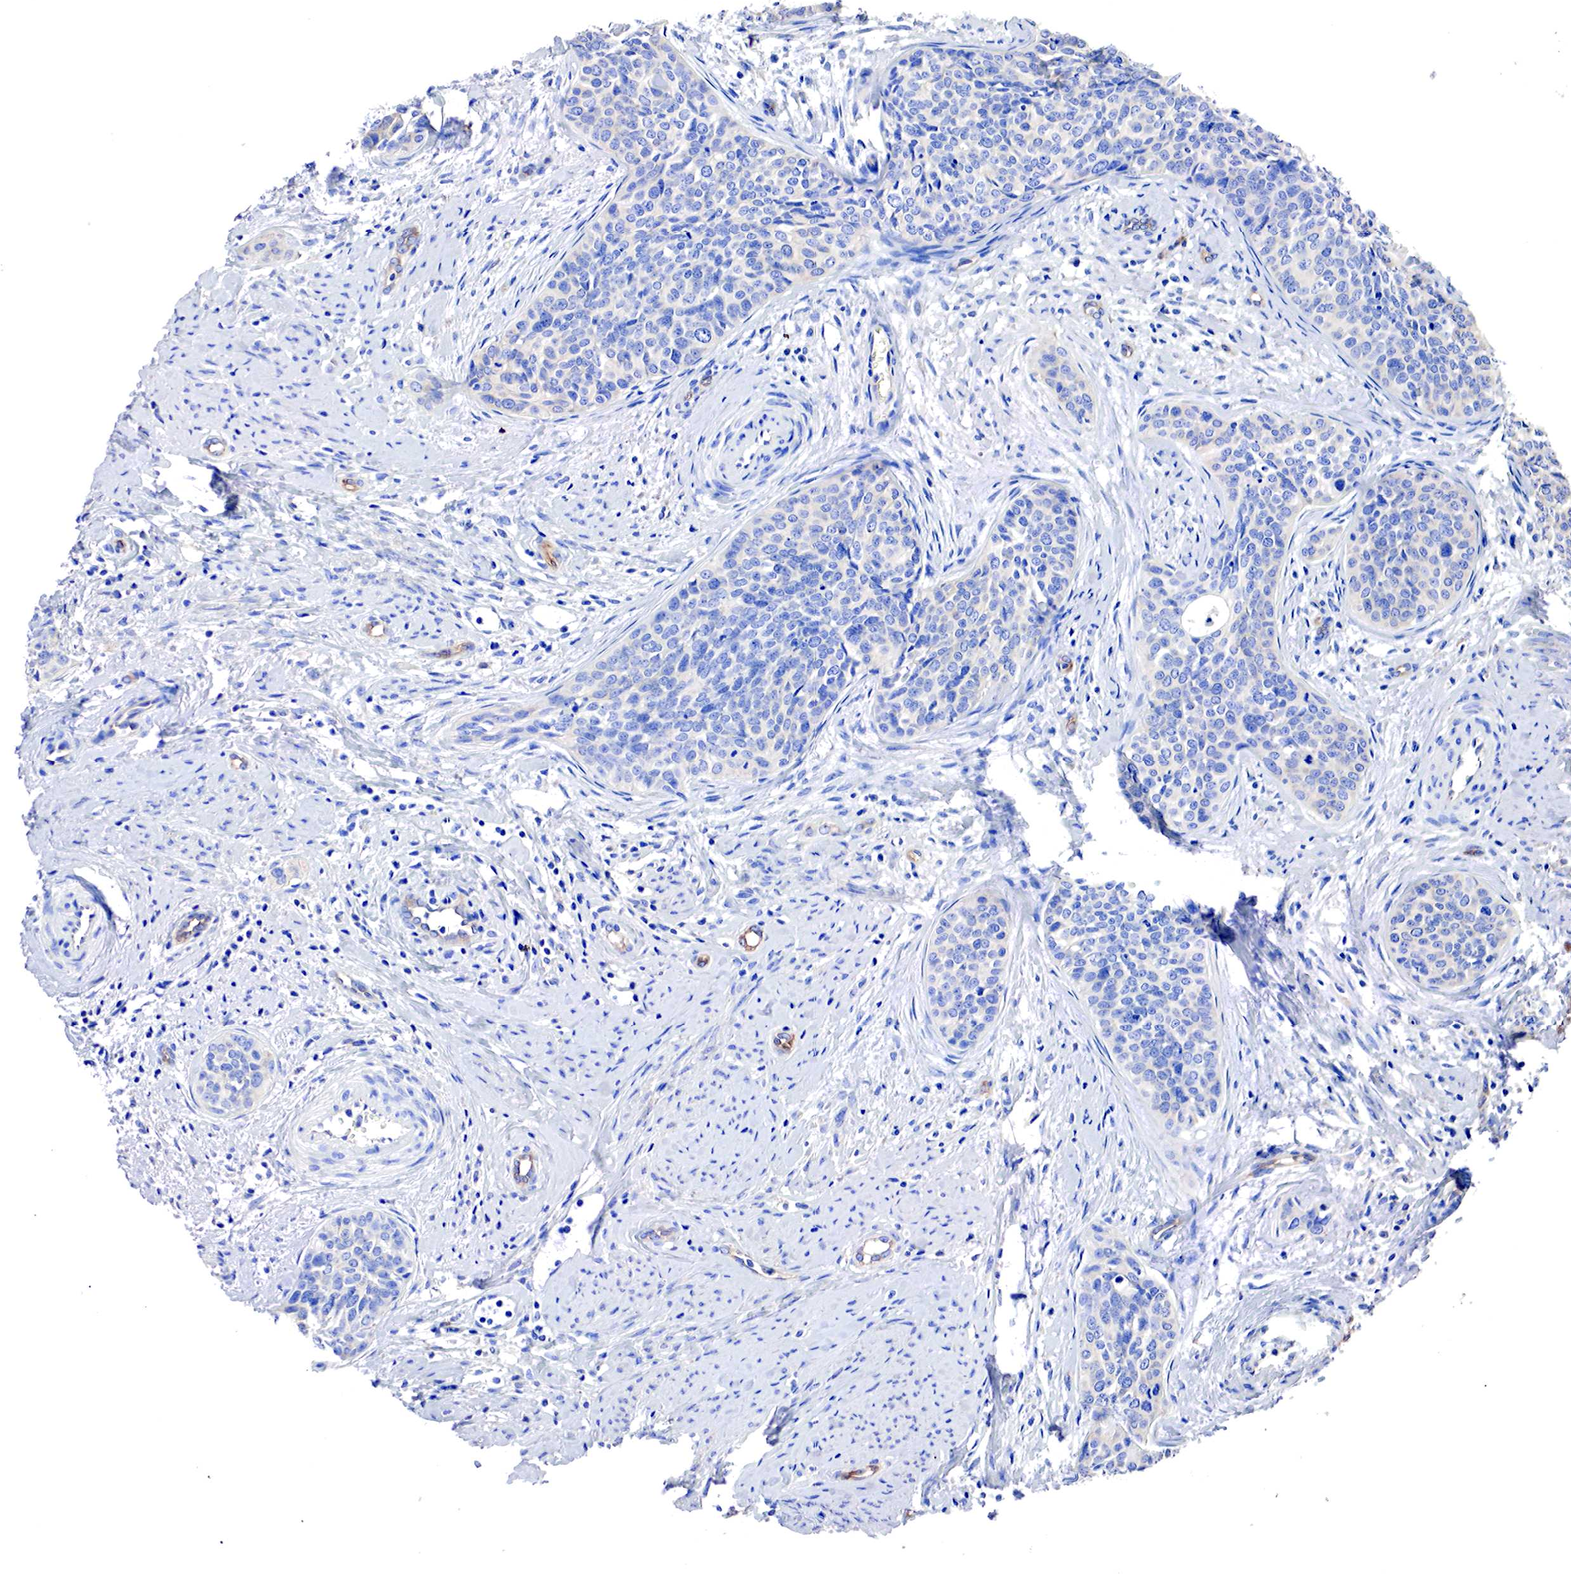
{"staining": {"intensity": "weak", "quantity": "25%-75%", "location": "cytoplasmic/membranous"}, "tissue": "cervical cancer", "cell_type": "Tumor cells", "image_type": "cancer", "snomed": [{"axis": "morphology", "description": "Squamous cell carcinoma, NOS"}, {"axis": "topography", "description": "Cervix"}], "caption": "Tumor cells exhibit low levels of weak cytoplasmic/membranous expression in about 25%-75% of cells in cervical cancer. (DAB (3,3'-diaminobenzidine) IHC with brightfield microscopy, high magnification).", "gene": "RDX", "patient": {"sex": "female", "age": 34}}